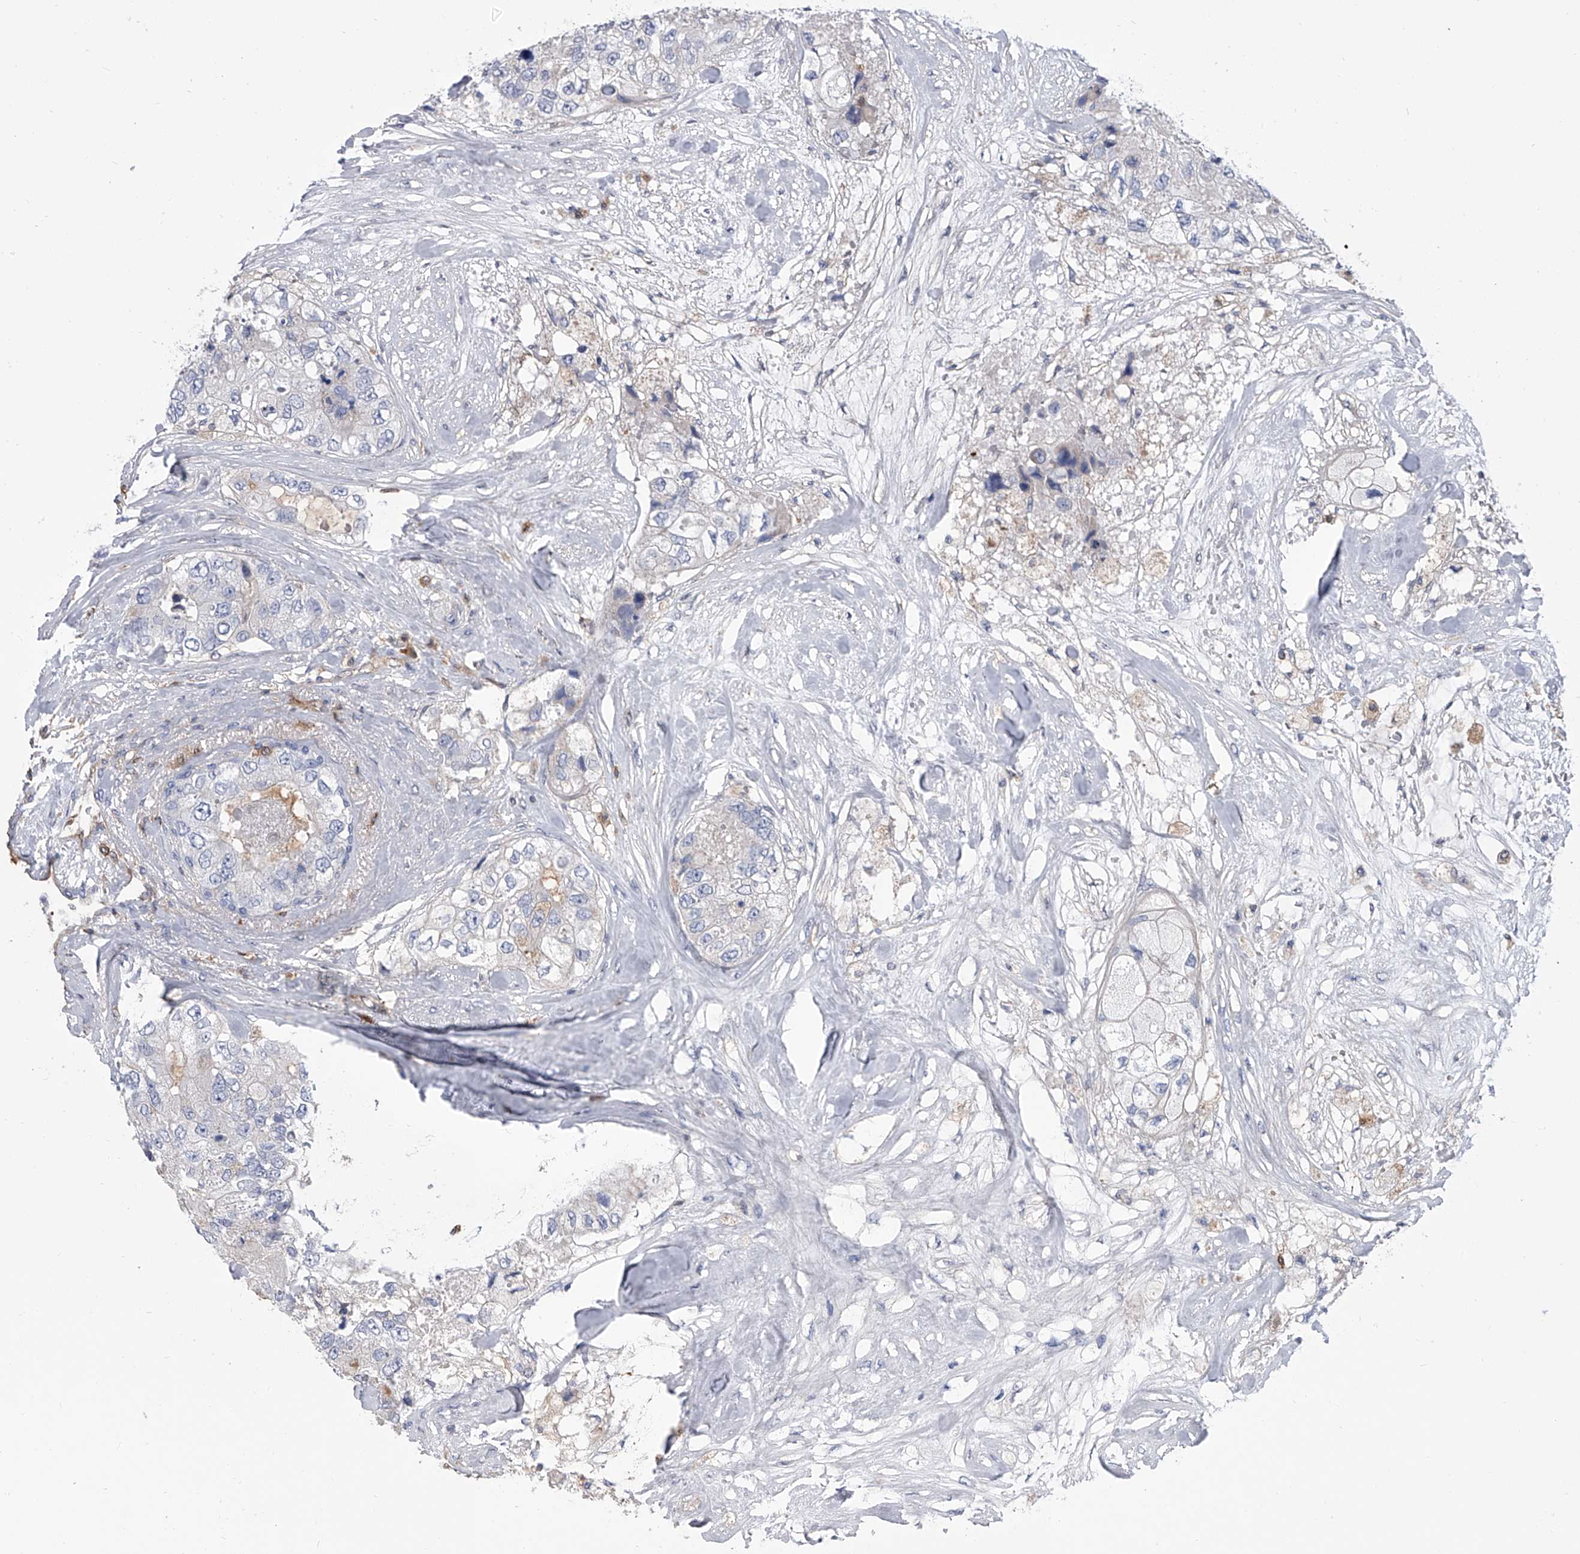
{"staining": {"intensity": "negative", "quantity": "none", "location": "none"}, "tissue": "breast cancer", "cell_type": "Tumor cells", "image_type": "cancer", "snomed": [{"axis": "morphology", "description": "Duct carcinoma"}, {"axis": "topography", "description": "Breast"}], "caption": "Immunohistochemistry of breast cancer reveals no expression in tumor cells. (DAB immunohistochemistry (IHC) with hematoxylin counter stain).", "gene": "SERPINB9", "patient": {"sex": "female", "age": 62}}